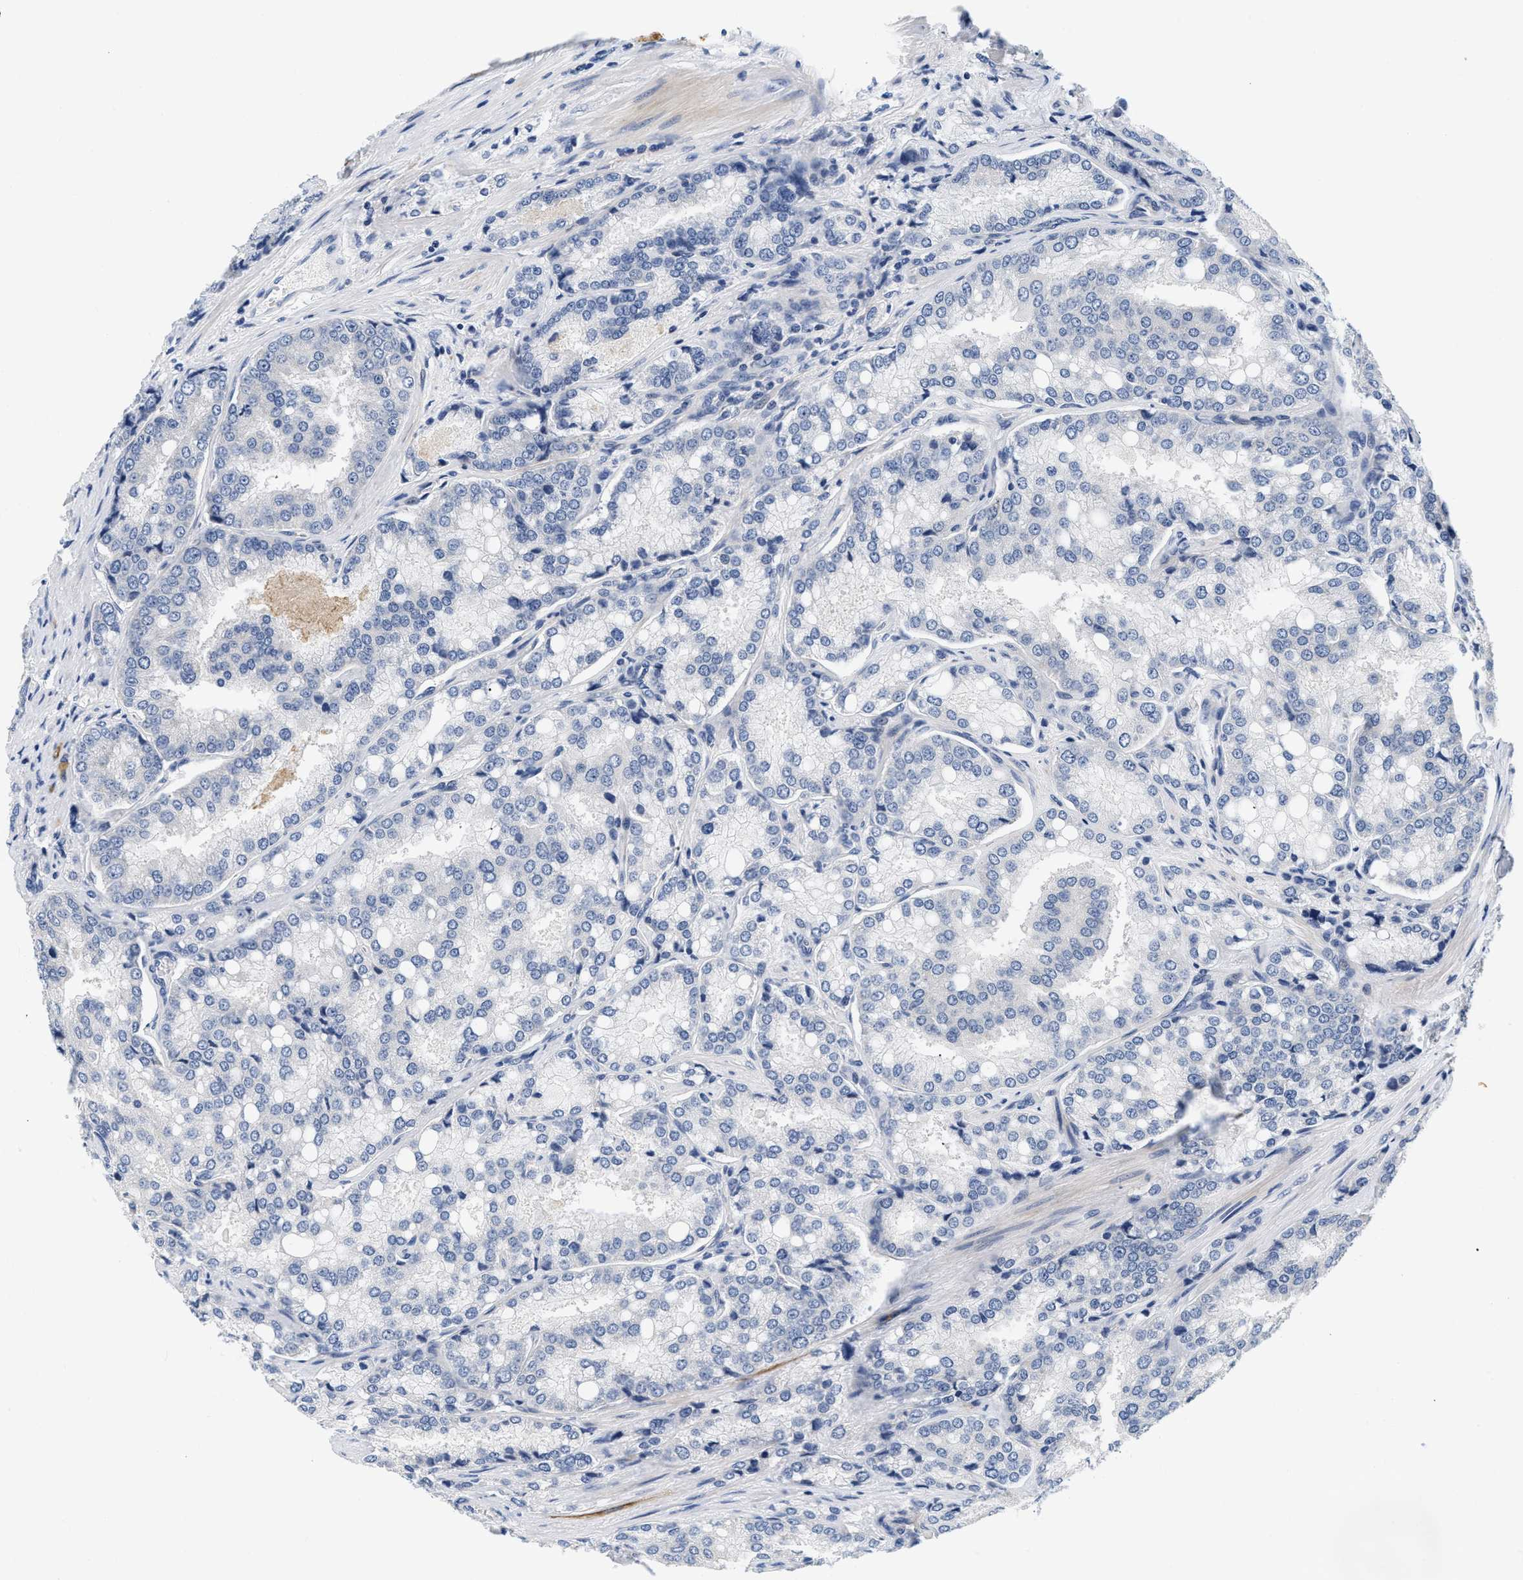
{"staining": {"intensity": "negative", "quantity": "none", "location": "none"}, "tissue": "prostate cancer", "cell_type": "Tumor cells", "image_type": "cancer", "snomed": [{"axis": "morphology", "description": "Adenocarcinoma, High grade"}, {"axis": "topography", "description": "Prostate"}], "caption": "This is an immunohistochemistry histopathology image of human prostate high-grade adenocarcinoma. There is no positivity in tumor cells.", "gene": "PDP1", "patient": {"sex": "male", "age": 50}}